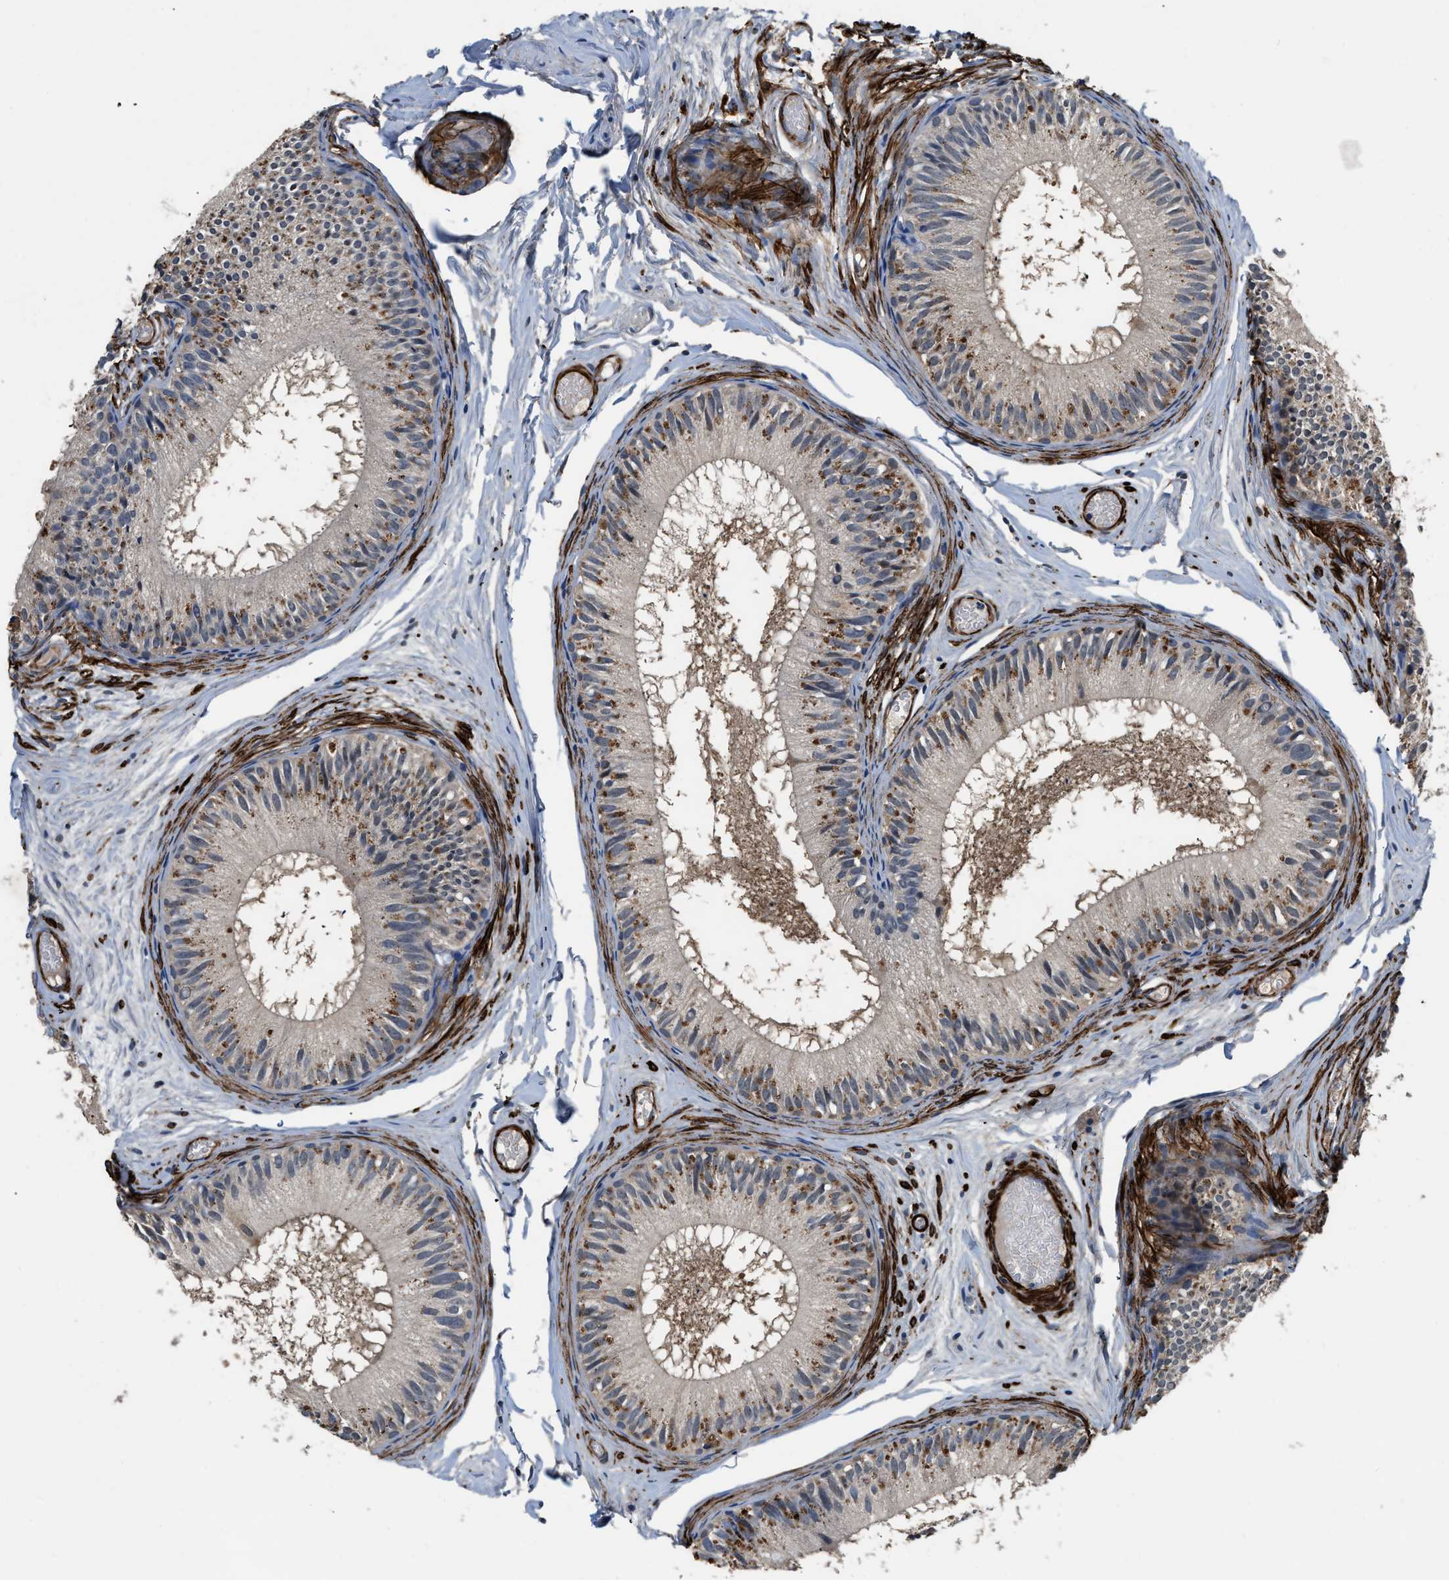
{"staining": {"intensity": "moderate", "quantity": ">75%", "location": "cytoplasmic/membranous"}, "tissue": "epididymis", "cell_type": "Glandular cells", "image_type": "normal", "snomed": [{"axis": "morphology", "description": "Normal tissue, NOS"}, {"axis": "topography", "description": "Epididymis"}], "caption": "This micrograph displays unremarkable epididymis stained with immunohistochemistry to label a protein in brown. The cytoplasmic/membranous of glandular cells show moderate positivity for the protein. Nuclei are counter-stained blue.", "gene": "LANCL2", "patient": {"sex": "male", "age": 46}}